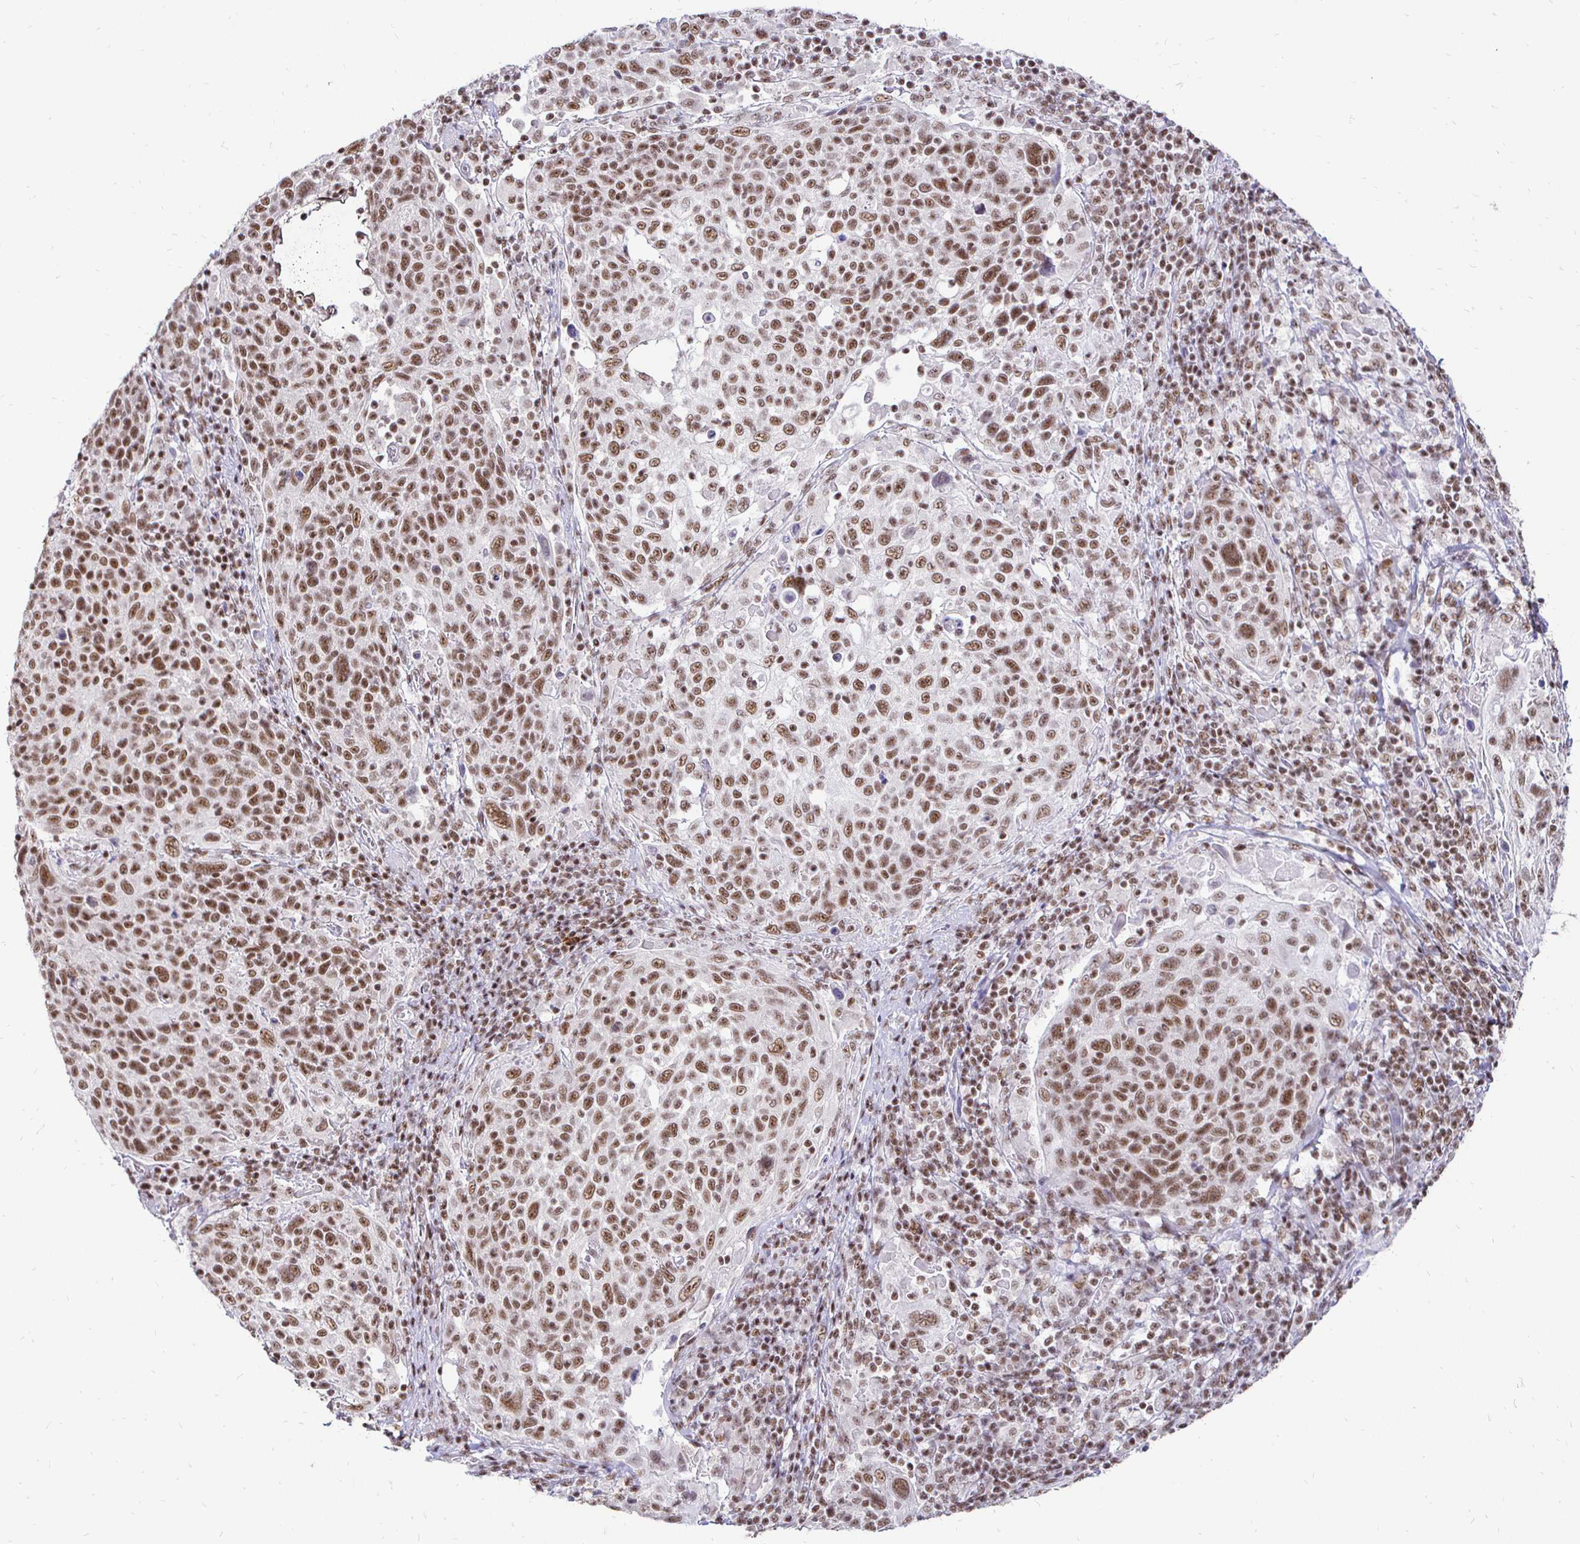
{"staining": {"intensity": "moderate", "quantity": ">75%", "location": "nuclear"}, "tissue": "cervical cancer", "cell_type": "Tumor cells", "image_type": "cancer", "snomed": [{"axis": "morphology", "description": "Squamous cell carcinoma, NOS"}, {"axis": "topography", "description": "Cervix"}], "caption": "Protein staining reveals moderate nuclear staining in approximately >75% of tumor cells in cervical cancer.", "gene": "SIN3A", "patient": {"sex": "female", "age": 61}}